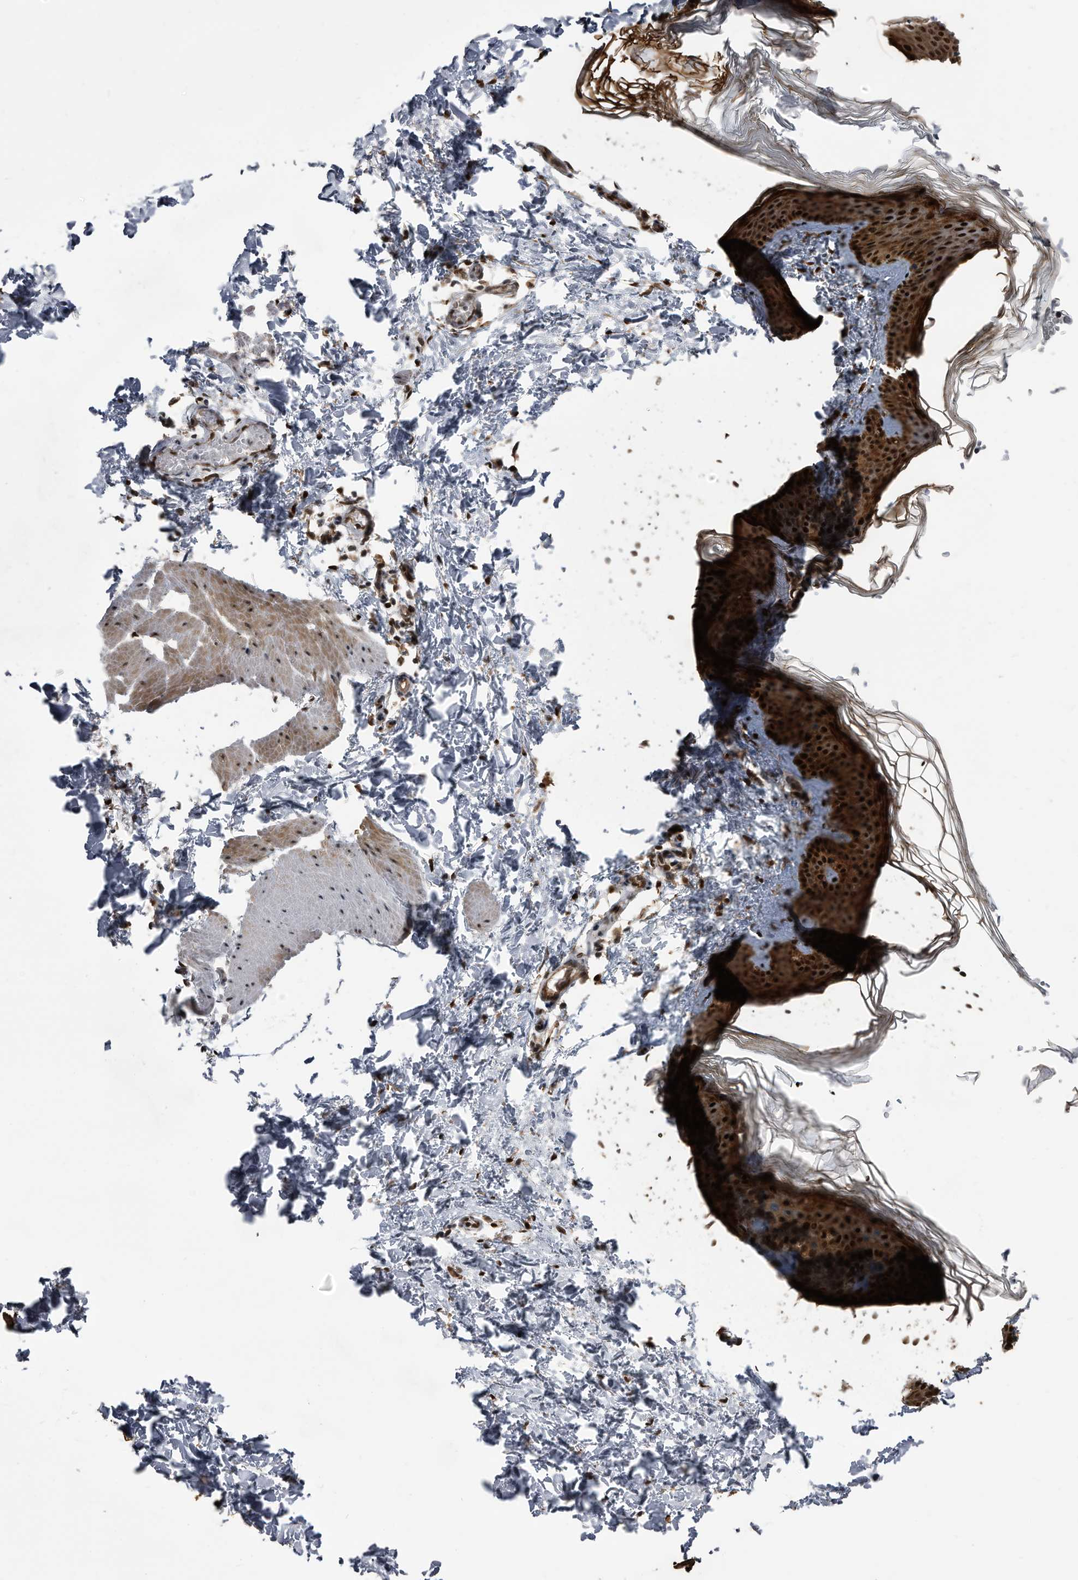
{"staining": {"intensity": "strong", "quantity": ">75%", "location": "nuclear"}, "tissue": "skin", "cell_type": "Fibroblasts", "image_type": "normal", "snomed": [{"axis": "morphology", "description": "Normal tissue, NOS"}, {"axis": "topography", "description": "Skin"}], "caption": "Fibroblasts demonstrate high levels of strong nuclear expression in about >75% of cells in normal human skin. (DAB = brown stain, brightfield microscopy at high magnification).", "gene": "RAD23B", "patient": {"sex": "female", "age": 27}}